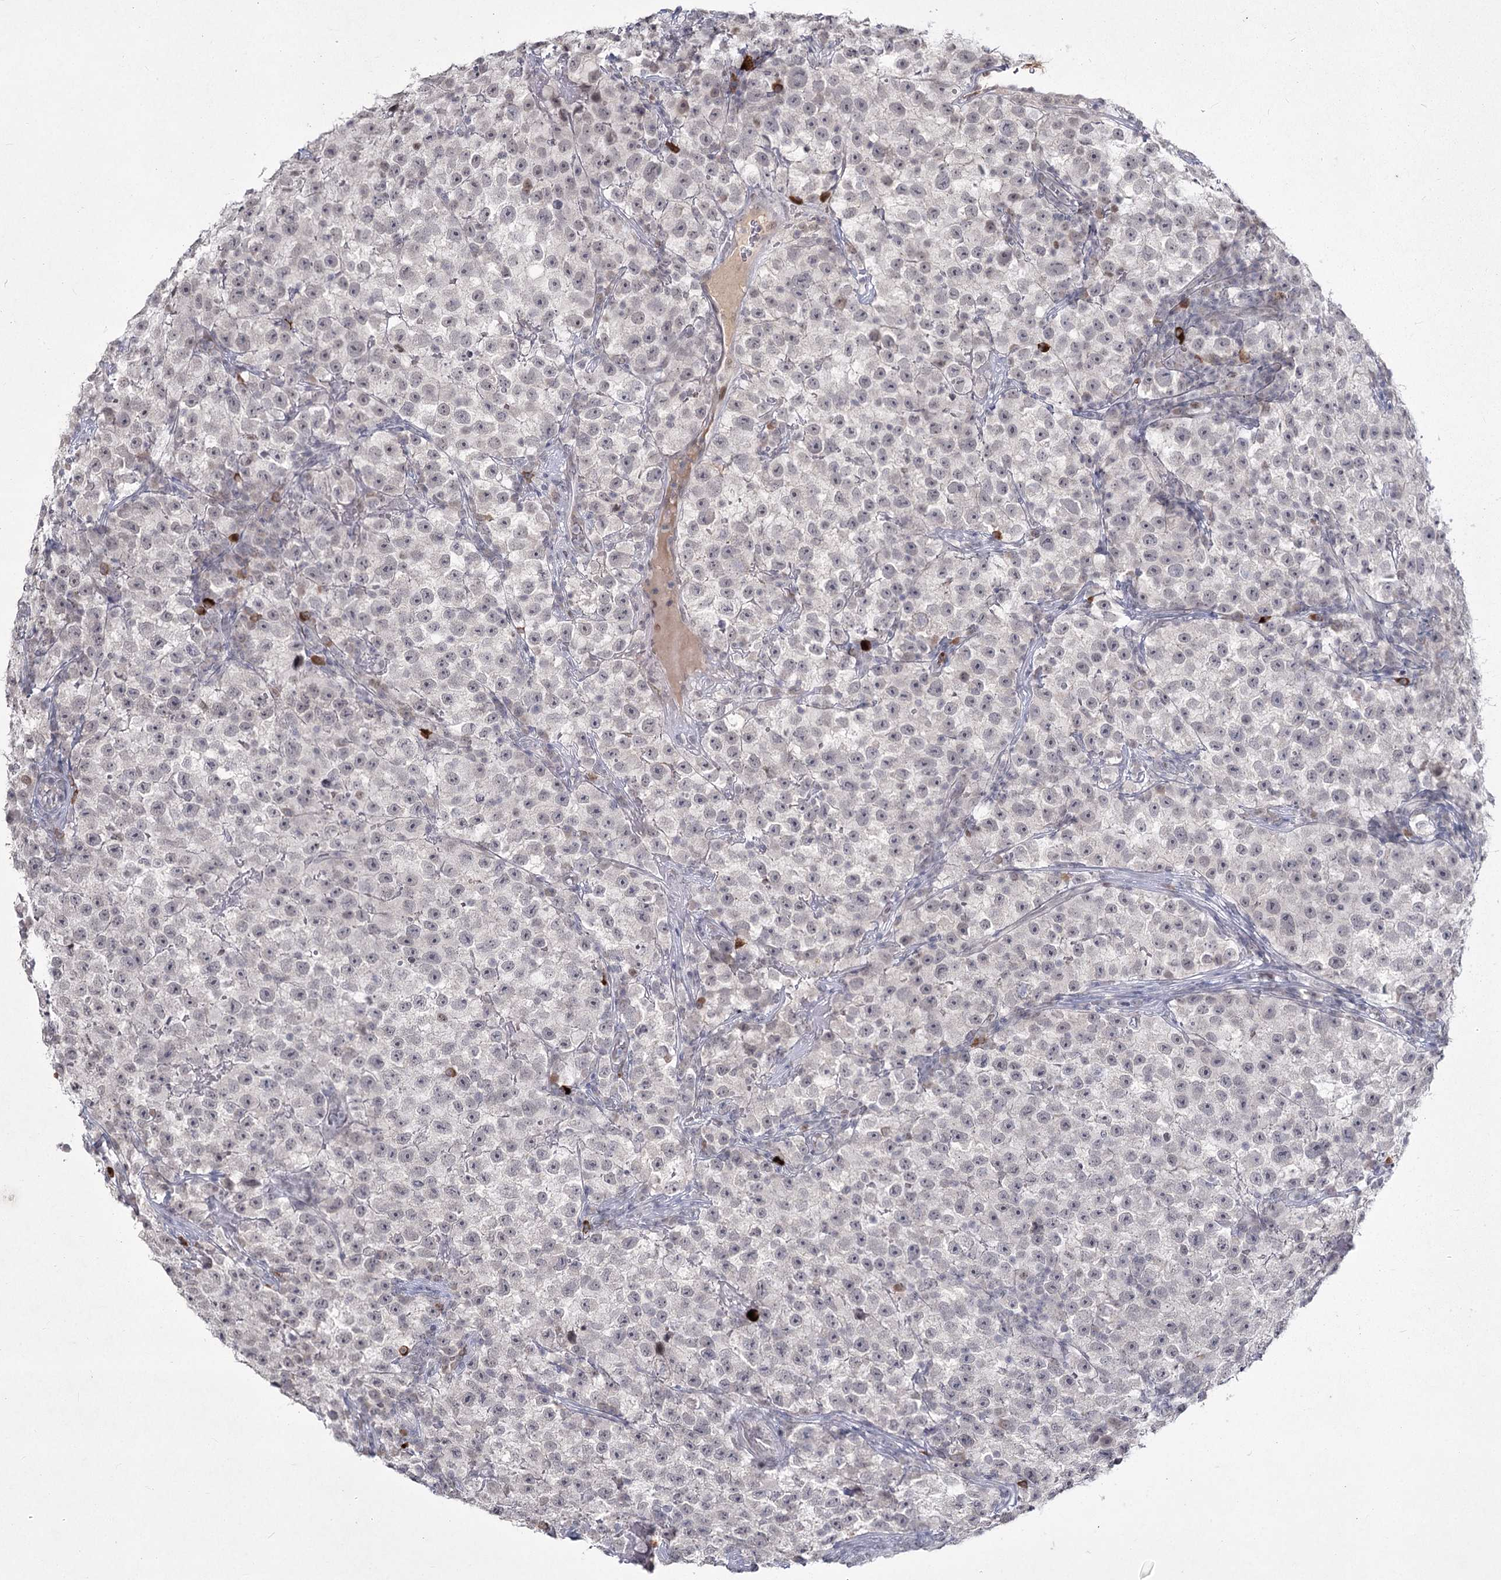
{"staining": {"intensity": "weak", "quantity": "<25%", "location": "nuclear"}, "tissue": "testis cancer", "cell_type": "Tumor cells", "image_type": "cancer", "snomed": [{"axis": "morphology", "description": "Seminoma, NOS"}, {"axis": "topography", "description": "Testis"}], "caption": "Tumor cells show no significant positivity in testis seminoma.", "gene": "LY6G5C", "patient": {"sex": "male", "age": 22}}